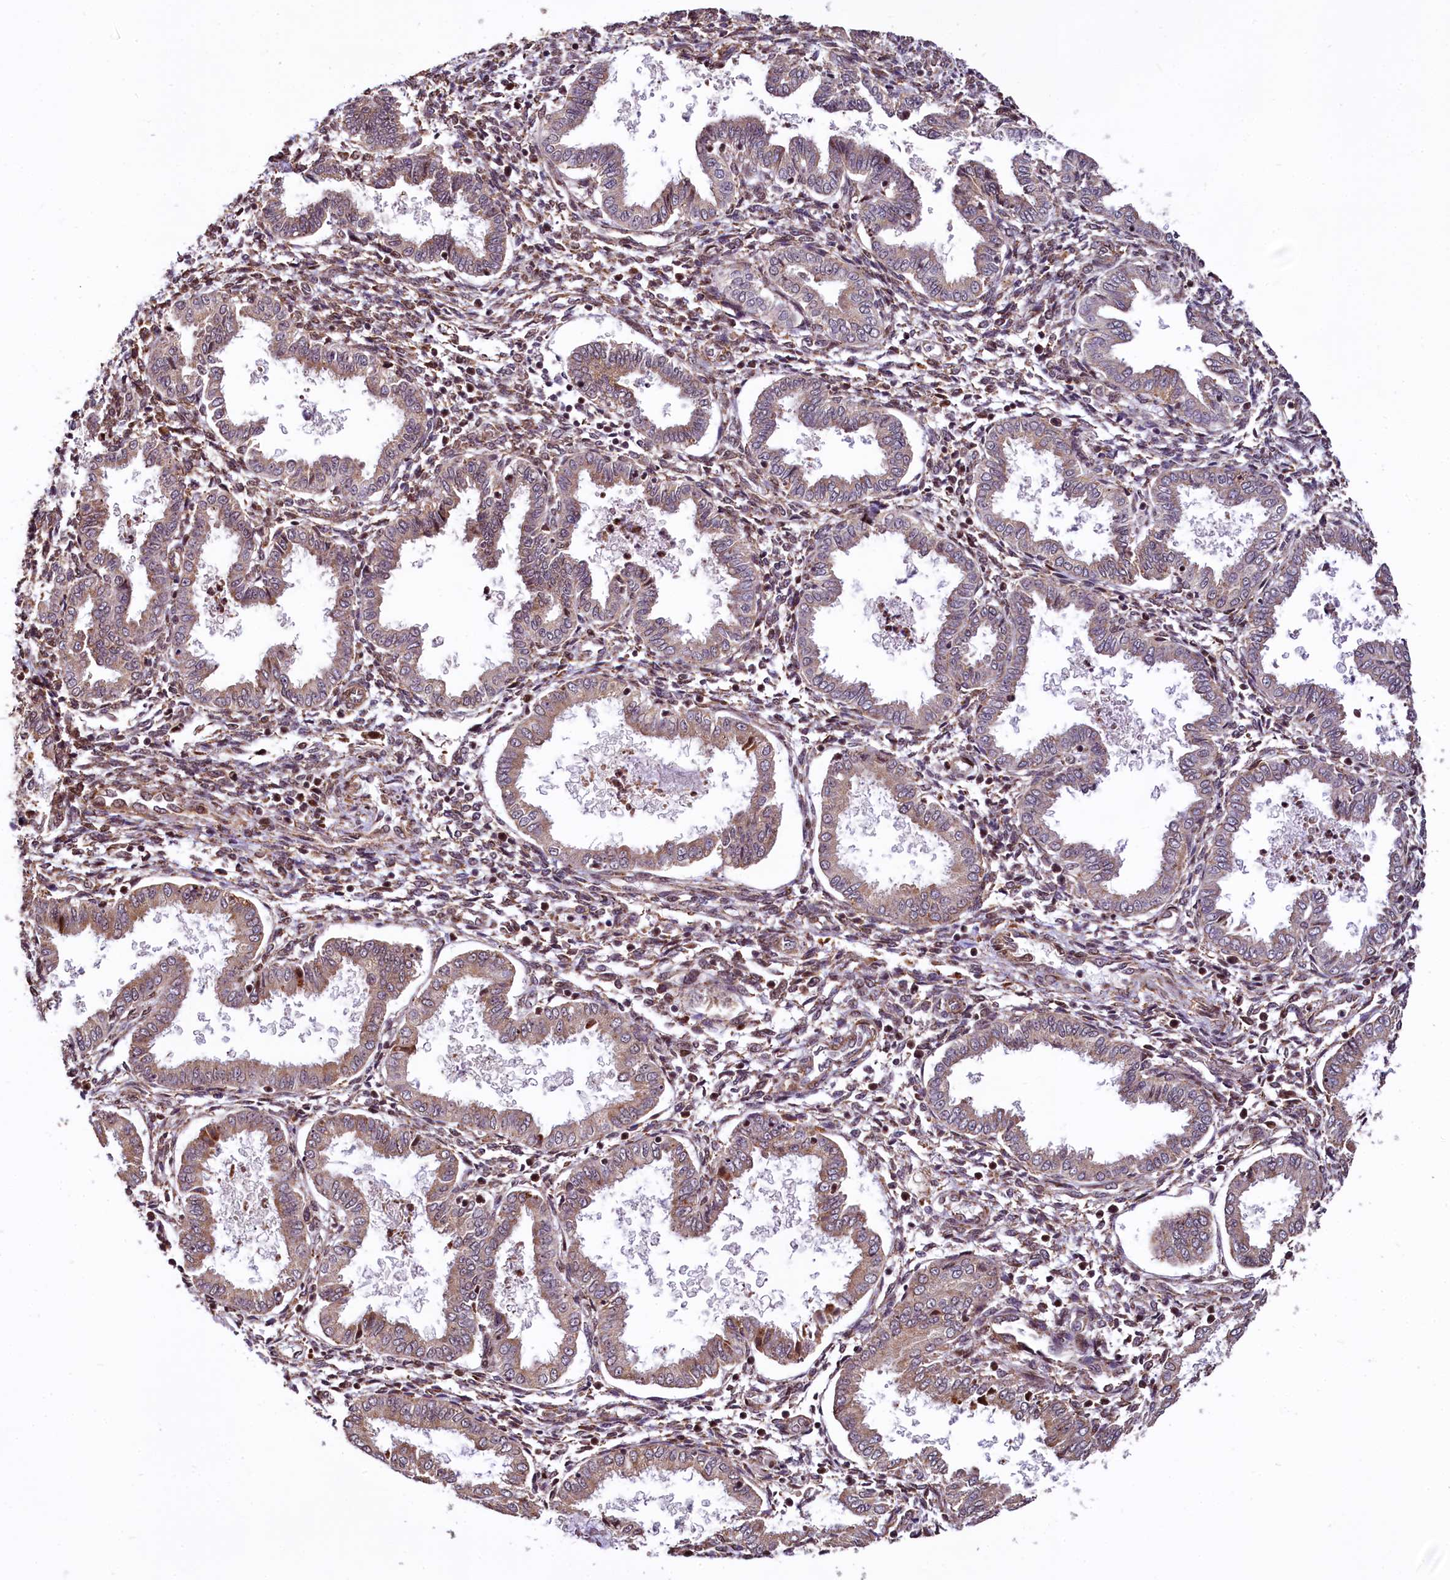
{"staining": {"intensity": "moderate", "quantity": "25%-75%", "location": "cytoplasmic/membranous,nuclear"}, "tissue": "endometrium", "cell_type": "Cells in endometrial stroma", "image_type": "normal", "snomed": [{"axis": "morphology", "description": "Normal tissue, NOS"}, {"axis": "topography", "description": "Endometrium"}], "caption": "Immunohistochemical staining of benign endometrium displays medium levels of moderate cytoplasmic/membranous,nuclear expression in about 25%-75% of cells in endometrial stroma. The staining is performed using DAB brown chromogen to label protein expression. The nuclei are counter-stained blue using hematoxylin.", "gene": "PDS5B", "patient": {"sex": "female", "age": 33}}